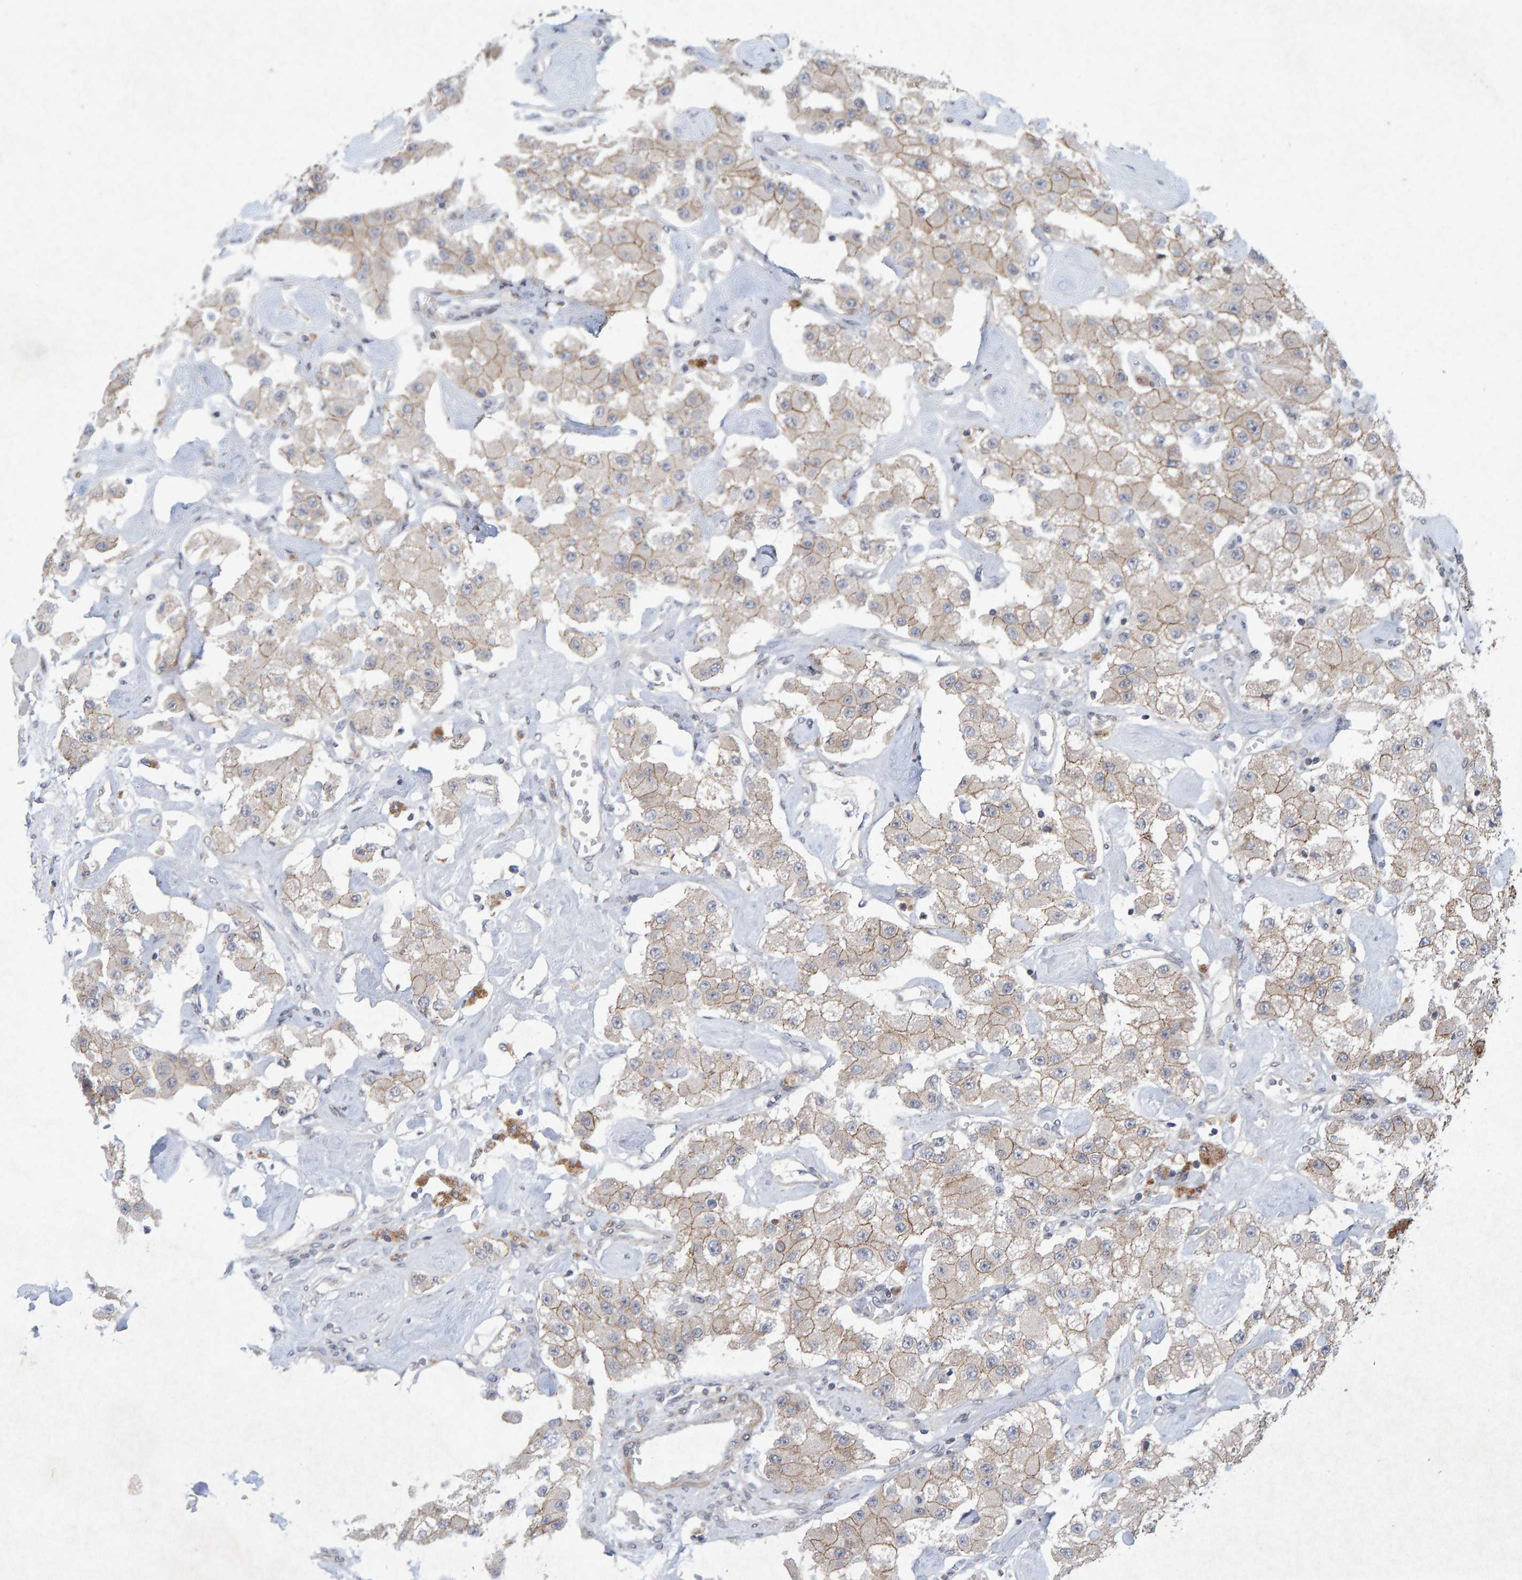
{"staining": {"intensity": "weak", "quantity": ">75%", "location": "cytoplasmic/membranous"}, "tissue": "carcinoid", "cell_type": "Tumor cells", "image_type": "cancer", "snomed": [{"axis": "morphology", "description": "Carcinoid, malignant, NOS"}, {"axis": "topography", "description": "Pancreas"}], "caption": "Protein expression analysis of human malignant carcinoid reveals weak cytoplasmic/membranous staining in approximately >75% of tumor cells. Nuclei are stained in blue.", "gene": "CDH2", "patient": {"sex": "male", "age": 41}}